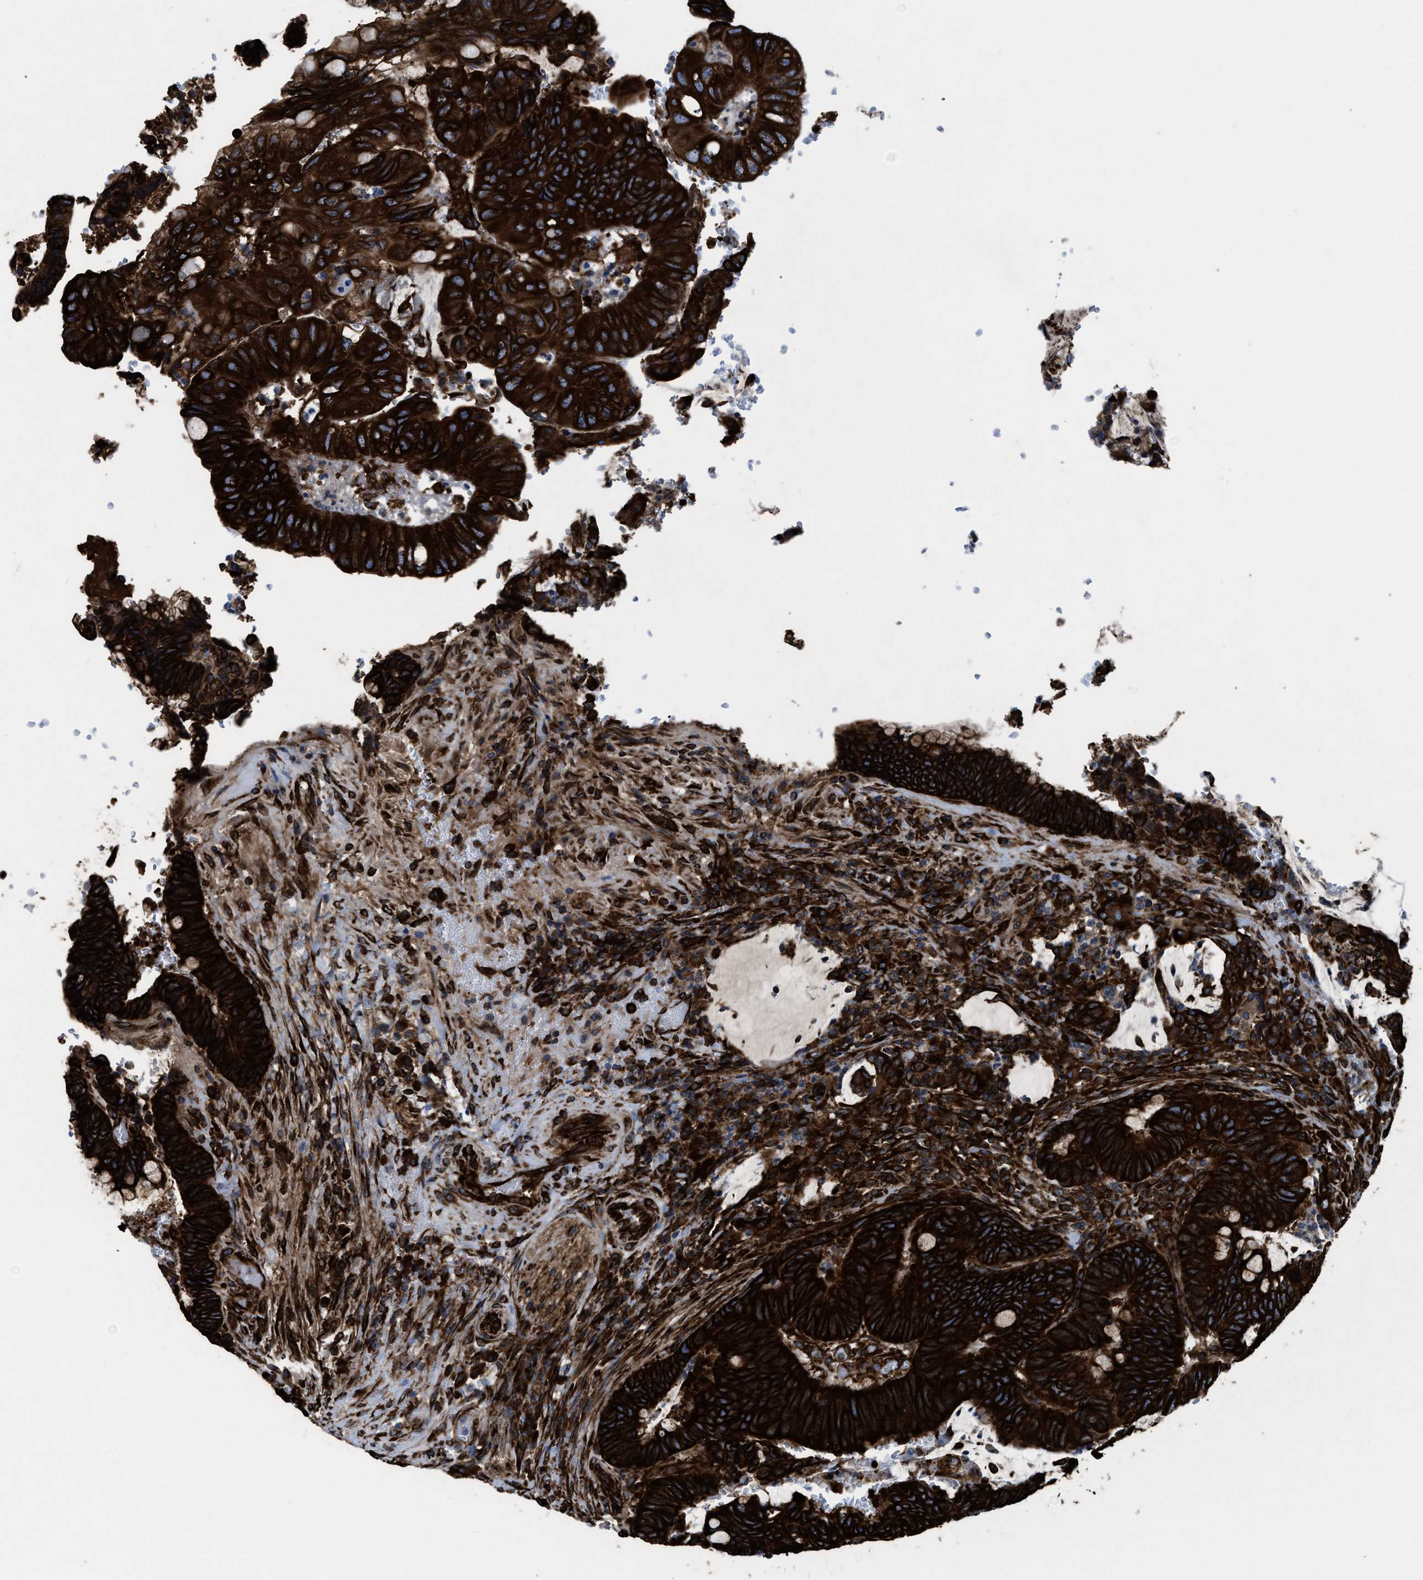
{"staining": {"intensity": "strong", "quantity": ">75%", "location": "cytoplasmic/membranous"}, "tissue": "colorectal cancer", "cell_type": "Tumor cells", "image_type": "cancer", "snomed": [{"axis": "morphology", "description": "Normal tissue, NOS"}, {"axis": "morphology", "description": "Adenocarcinoma, NOS"}, {"axis": "topography", "description": "Rectum"}, {"axis": "topography", "description": "Peripheral nerve tissue"}], "caption": "The immunohistochemical stain highlights strong cytoplasmic/membranous staining in tumor cells of colorectal cancer tissue.", "gene": "CAPRIN1", "patient": {"sex": "male", "age": 92}}